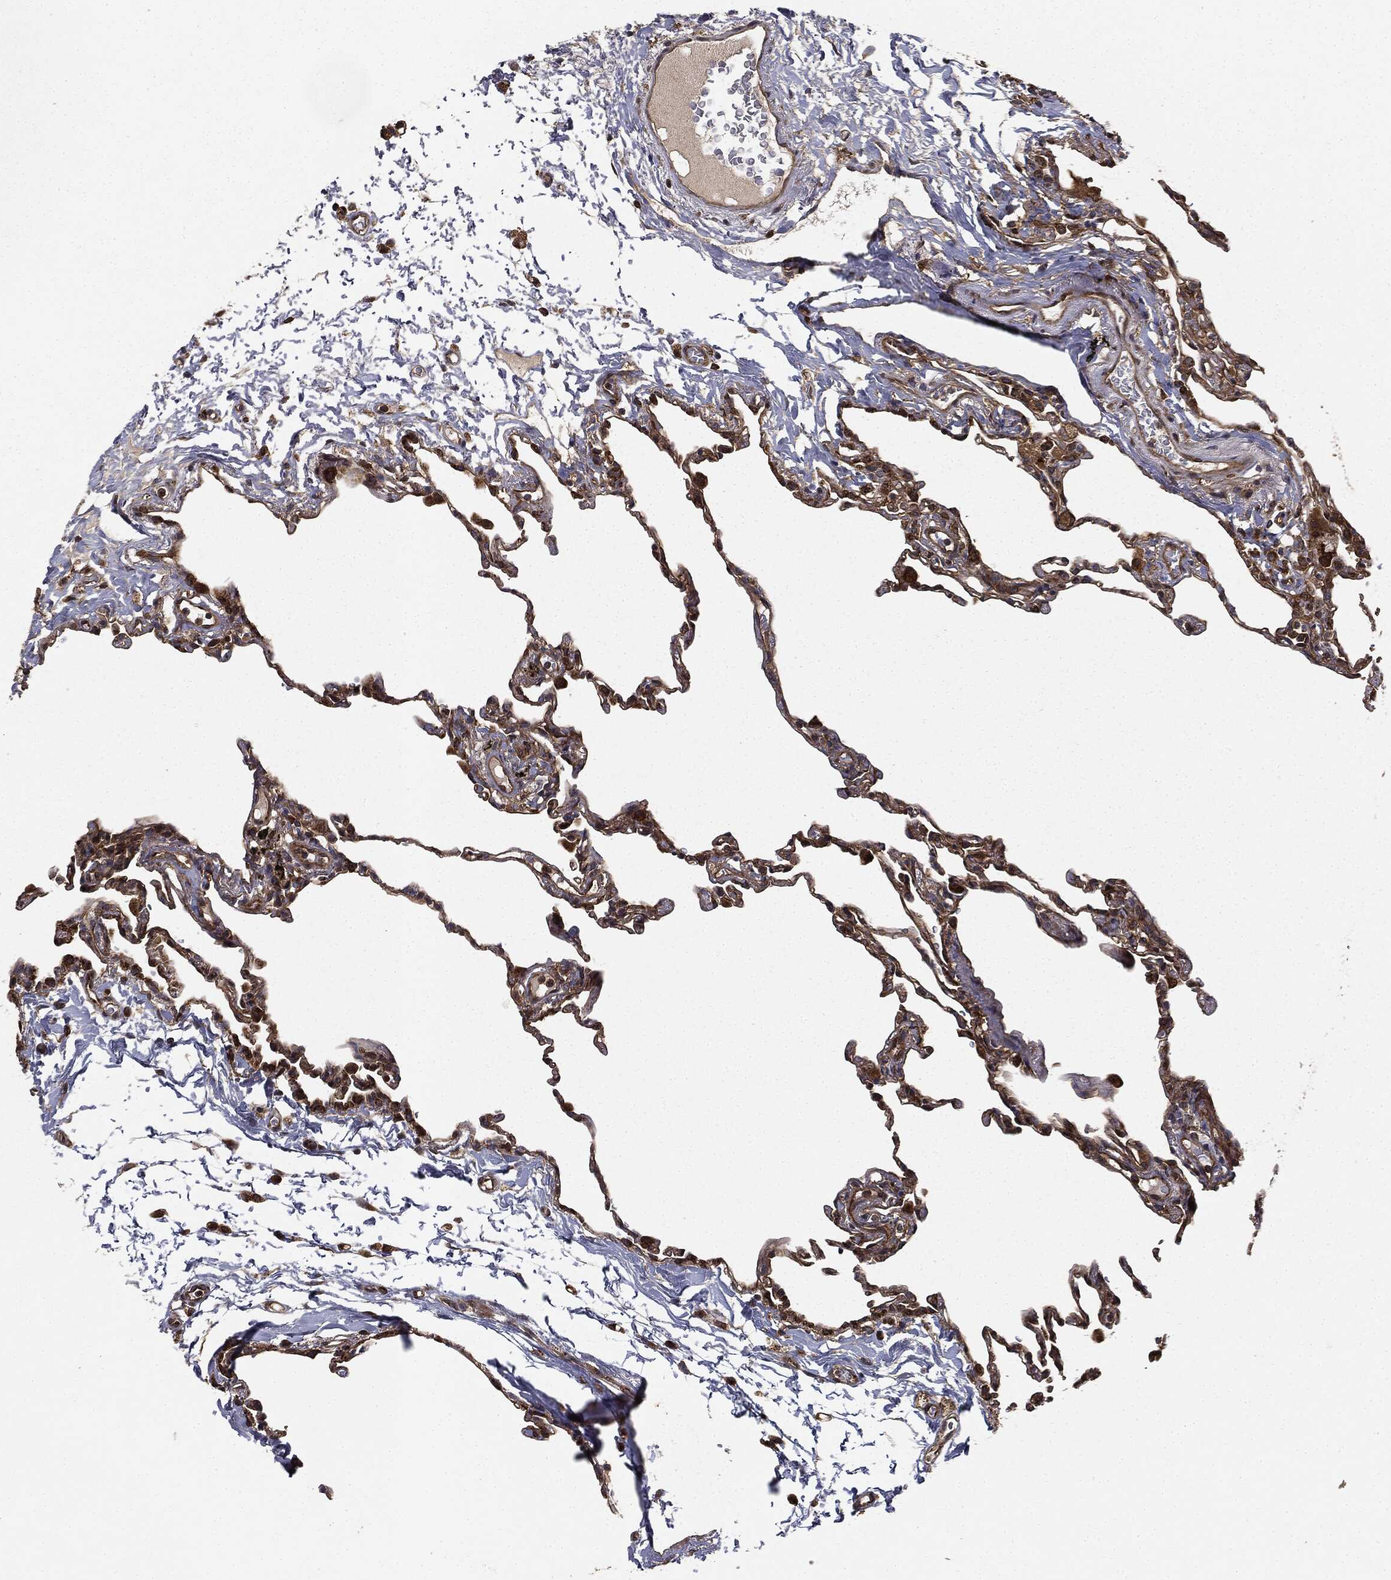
{"staining": {"intensity": "strong", "quantity": ">75%", "location": "cytoplasmic/membranous,nuclear"}, "tissue": "lung", "cell_type": "Alveolar cells", "image_type": "normal", "snomed": [{"axis": "morphology", "description": "Normal tissue, NOS"}, {"axis": "topography", "description": "Lung"}], "caption": "Immunohistochemical staining of benign human lung reveals high levels of strong cytoplasmic/membranous,nuclear staining in about >75% of alveolar cells.", "gene": "MIER2", "patient": {"sex": "female", "age": 57}}